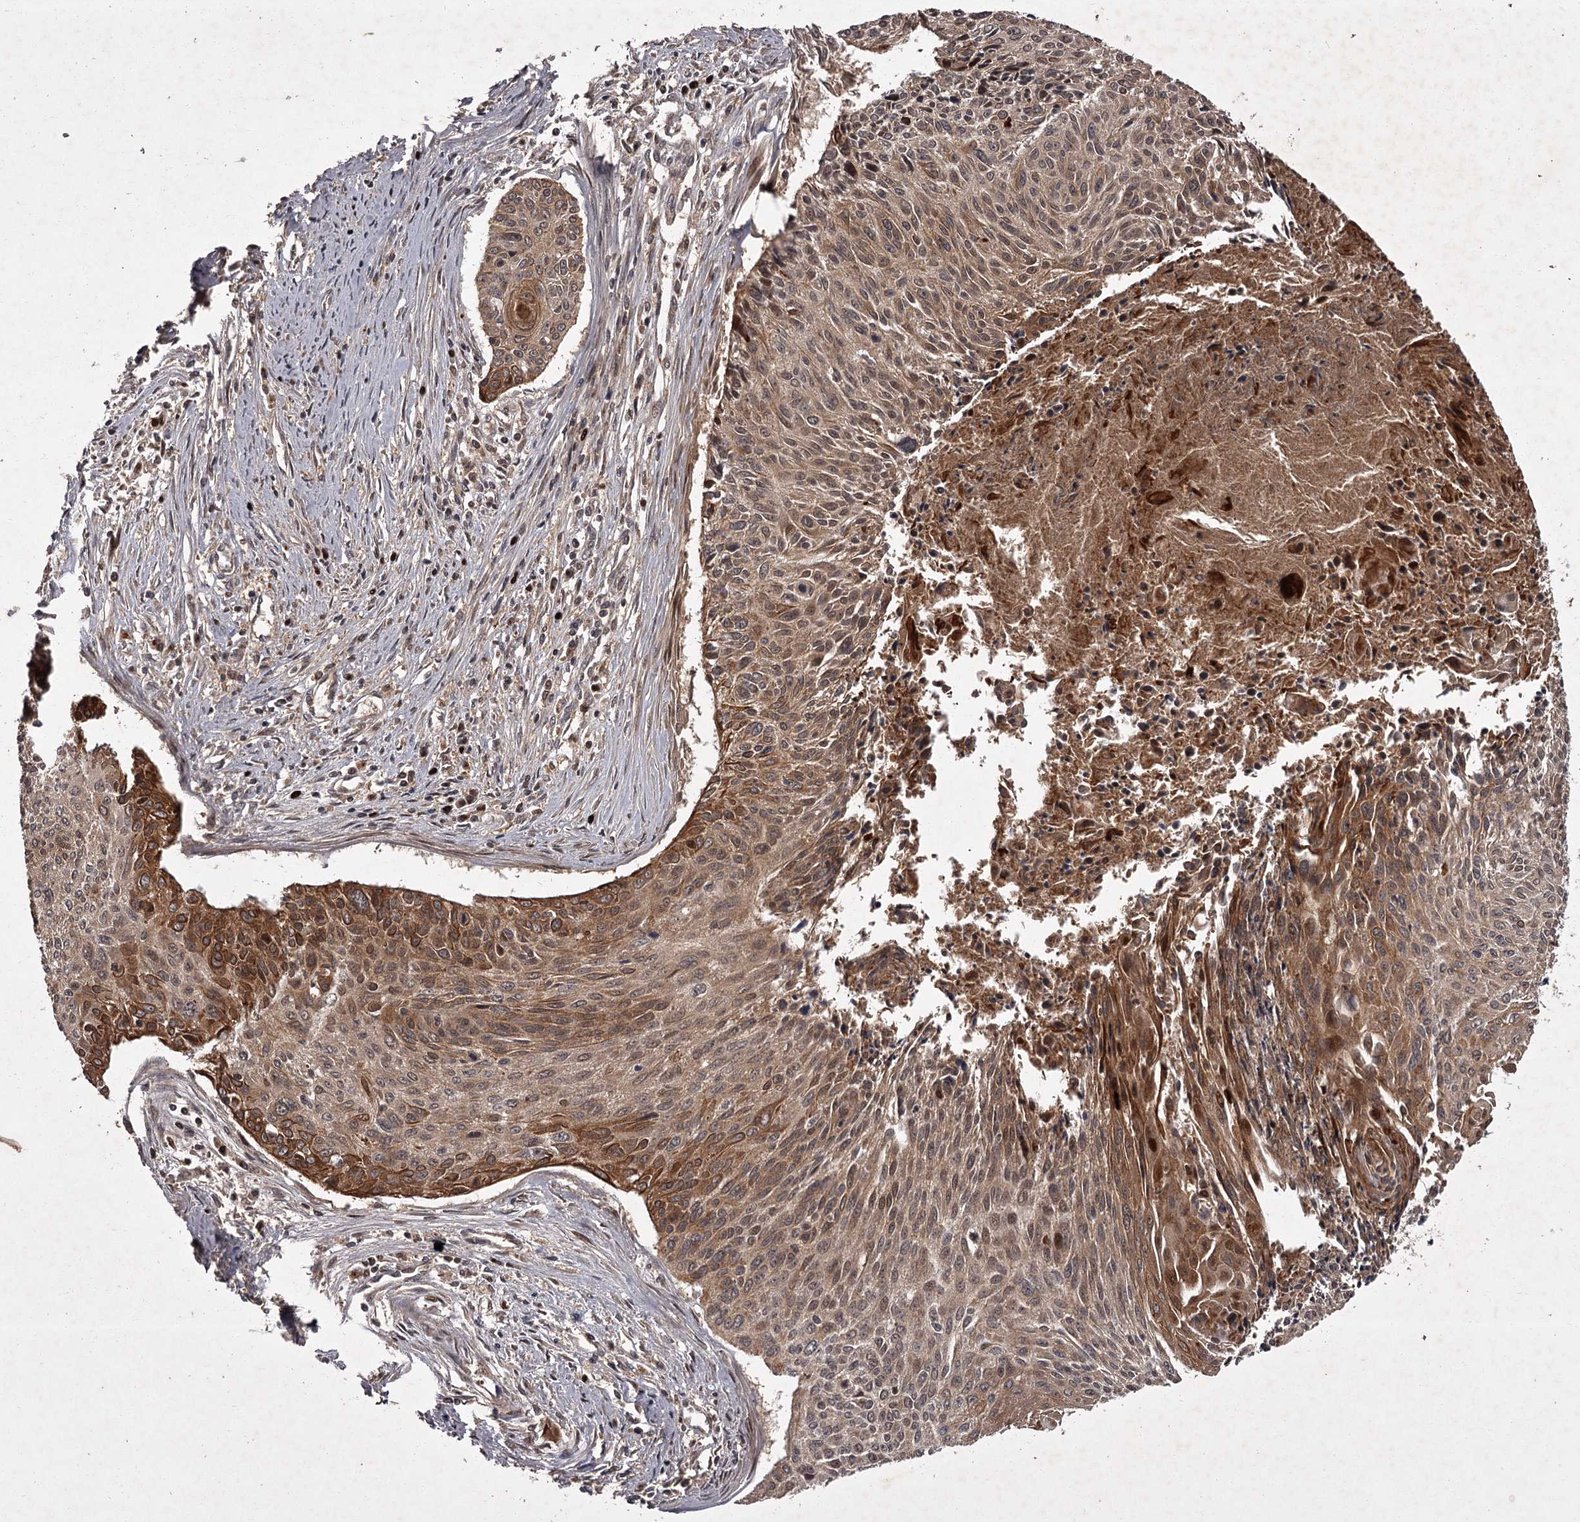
{"staining": {"intensity": "moderate", "quantity": ">75%", "location": "cytoplasmic/membranous"}, "tissue": "cervical cancer", "cell_type": "Tumor cells", "image_type": "cancer", "snomed": [{"axis": "morphology", "description": "Squamous cell carcinoma, NOS"}, {"axis": "topography", "description": "Cervix"}], "caption": "This is a micrograph of immunohistochemistry staining of cervical squamous cell carcinoma, which shows moderate staining in the cytoplasmic/membranous of tumor cells.", "gene": "TBC1D23", "patient": {"sex": "female", "age": 55}}